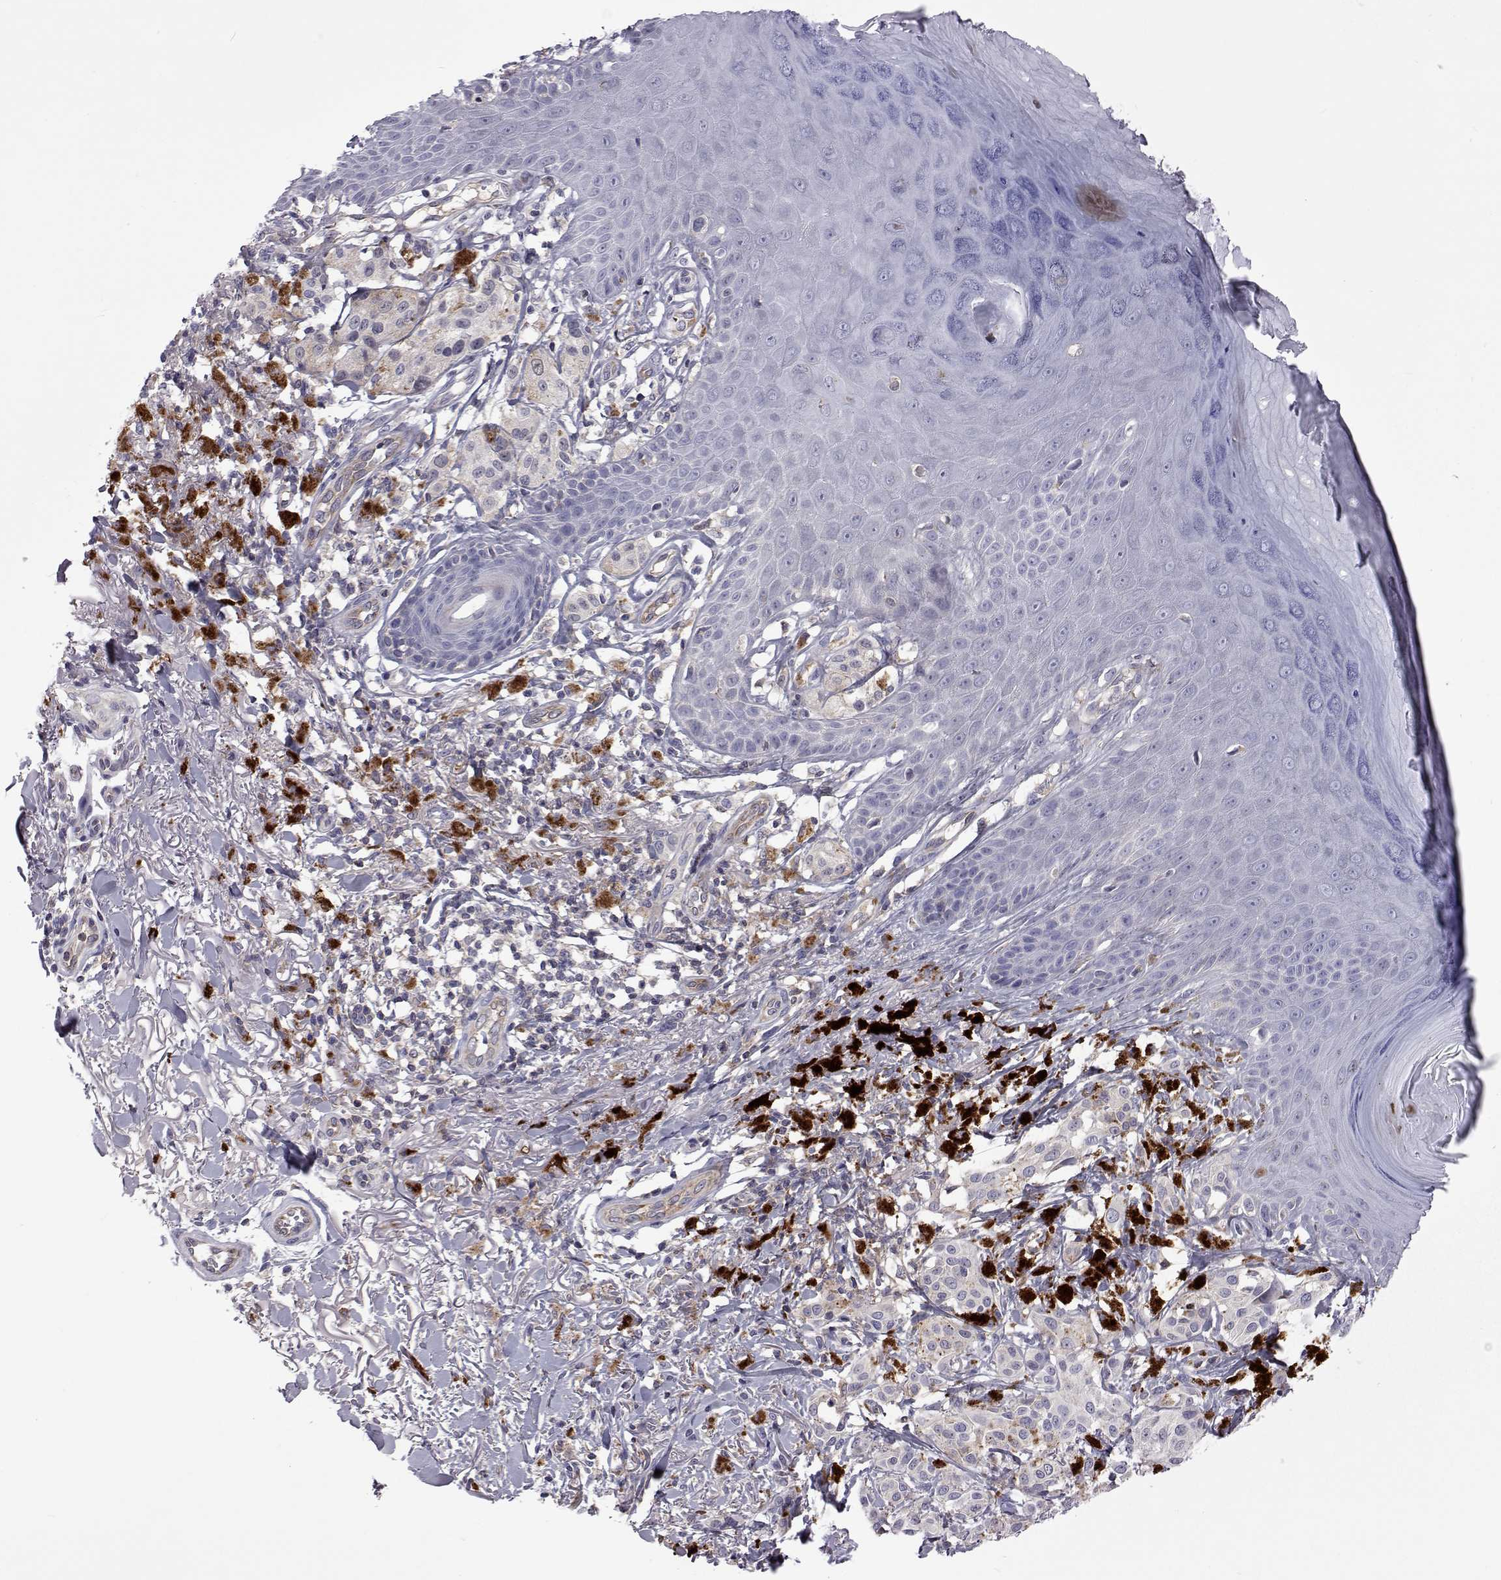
{"staining": {"intensity": "negative", "quantity": "none", "location": "none"}, "tissue": "melanoma", "cell_type": "Tumor cells", "image_type": "cancer", "snomed": [{"axis": "morphology", "description": "Malignant melanoma, NOS"}, {"axis": "topography", "description": "Skin"}], "caption": "A micrograph of human malignant melanoma is negative for staining in tumor cells.", "gene": "TCF15", "patient": {"sex": "female", "age": 80}}